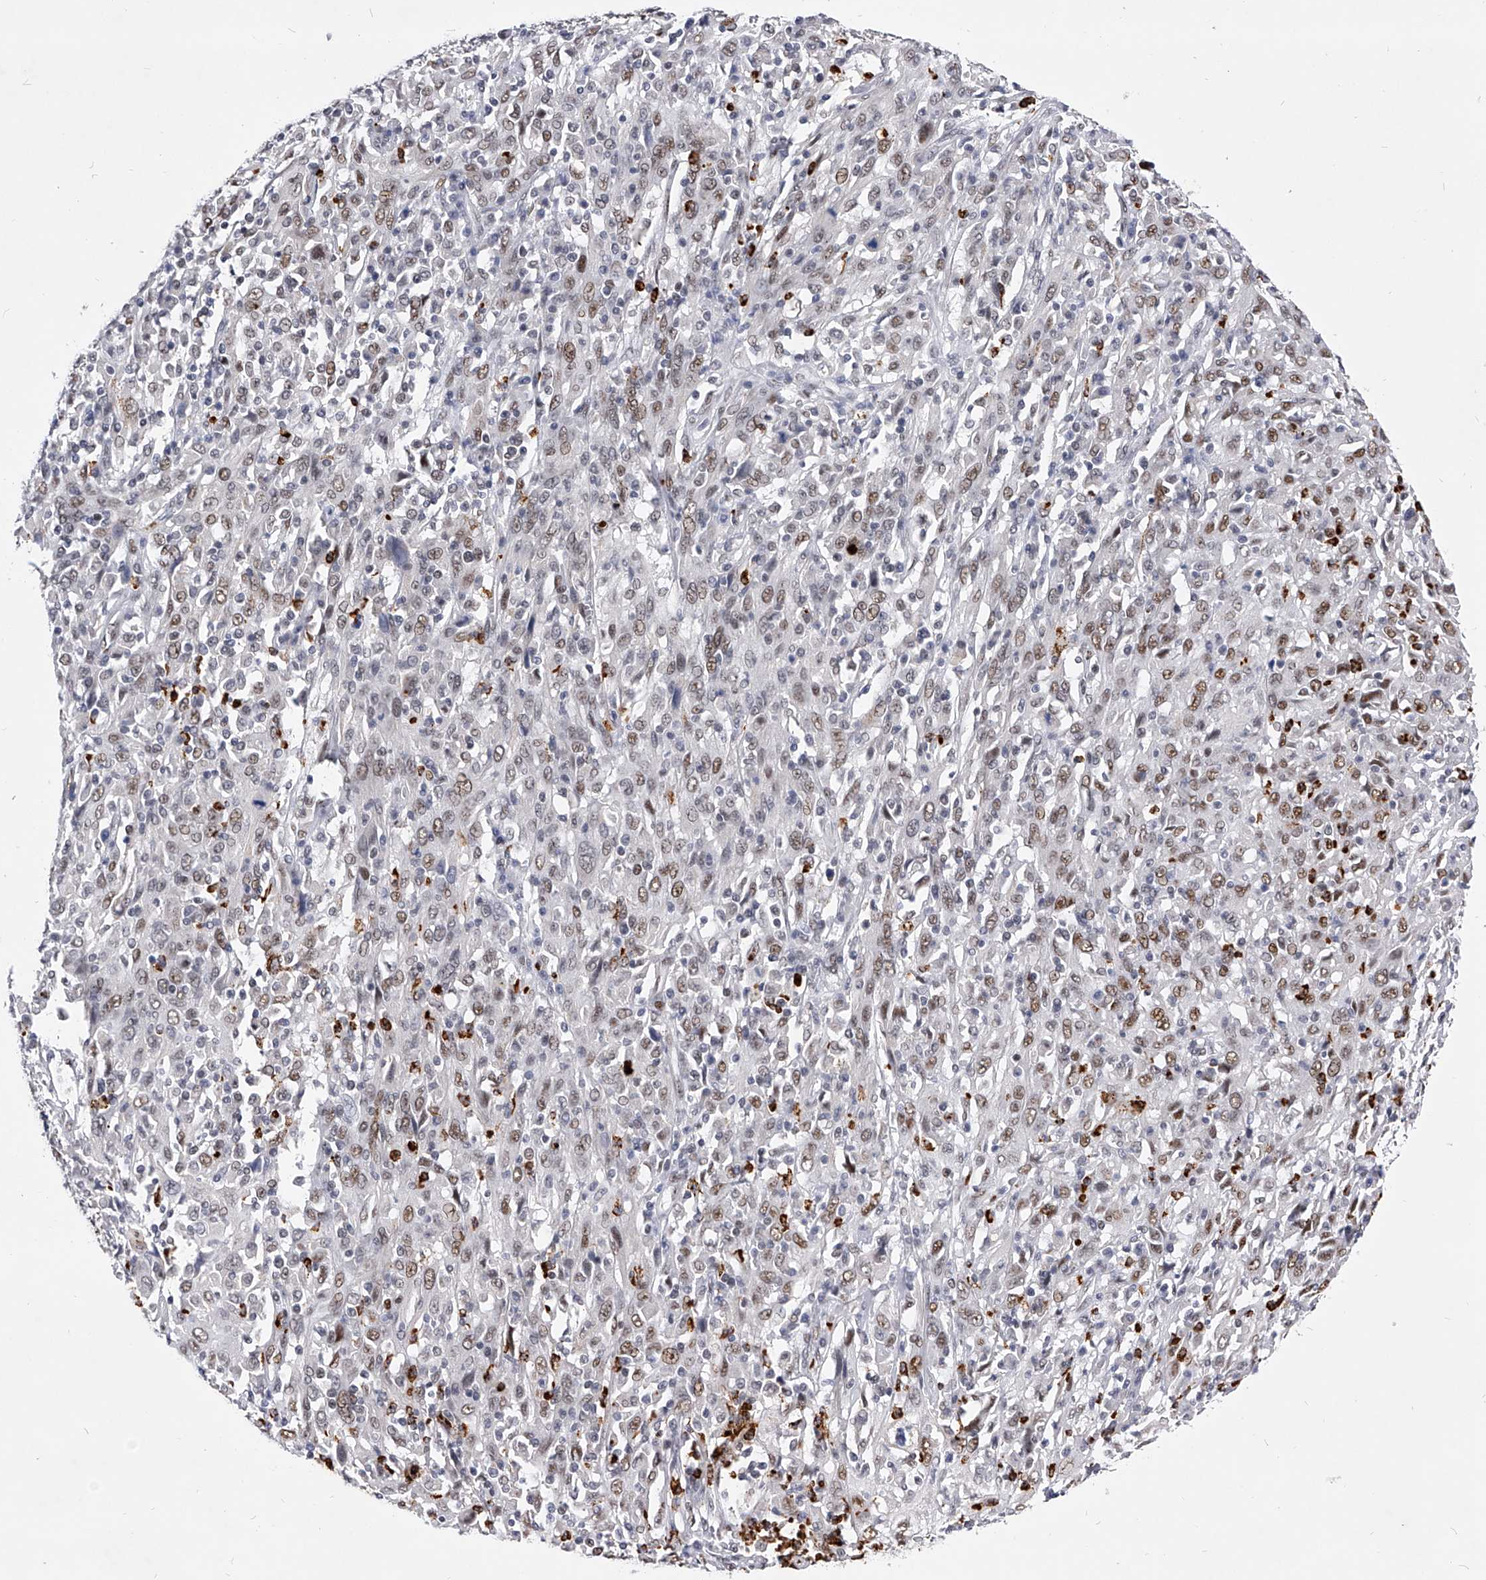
{"staining": {"intensity": "weak", "quantity": ">75%", "location": "nuclear"}, "tissue": "cervical cancer", "cell_type": "Tumor cells", "image_type": "cancer", "snomed": [{"axis": "morphology", "description": "Squamous cell carcinoma, NOS"}, {"axis": "topography", "description": "Cervix"}], "caption": "Cervical cancer (squamous cell carcinoma) stained with IHC reveals weak nuclear staining in approximately >75% of tumor cells. (Stains: DAB in brown, nuclei in blue, Microscopy: brightfield microscopy at high magnification).", "gene": "TESK2", "patient": {"sex": "female", "age": 46}}